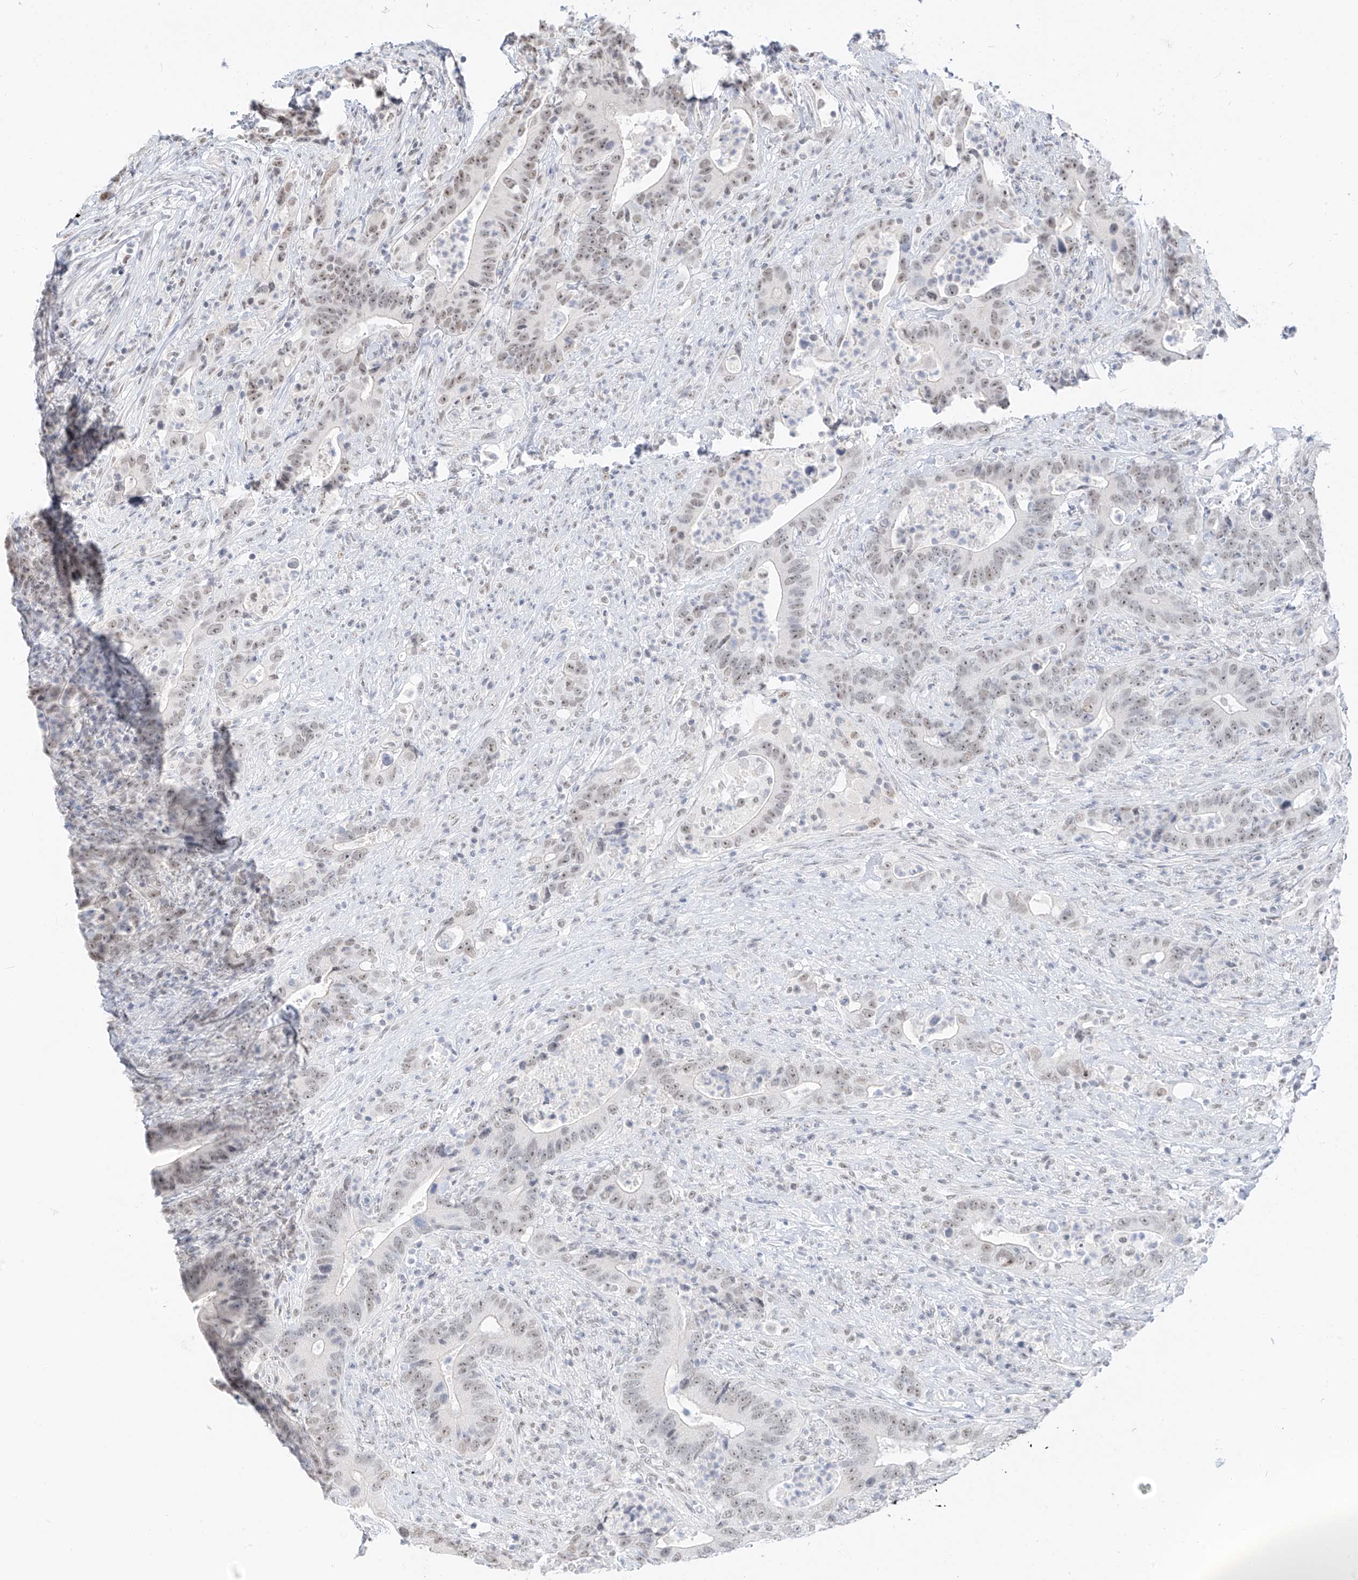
{"staining": {"intensity": "weak", "quantity": ">75%", "location": "nuclear"}, "tissue": "colorectal cancer", "cell_type": "Tumor cells", "image_type": "cancer", "snomed": [{"axis": "morphology", "description": "Adenocarcinoma, NOS"}, {"axis": "topography", "description": "Colon"}], "caption": "Colorectal cancer (adenocarcinoma) stained with immunohistochemistry (IHC) displays weak nuclear staining in about >75% of tumor cells.", "gene": "PGC", "patient": {"sex": "female", "age": 75}}